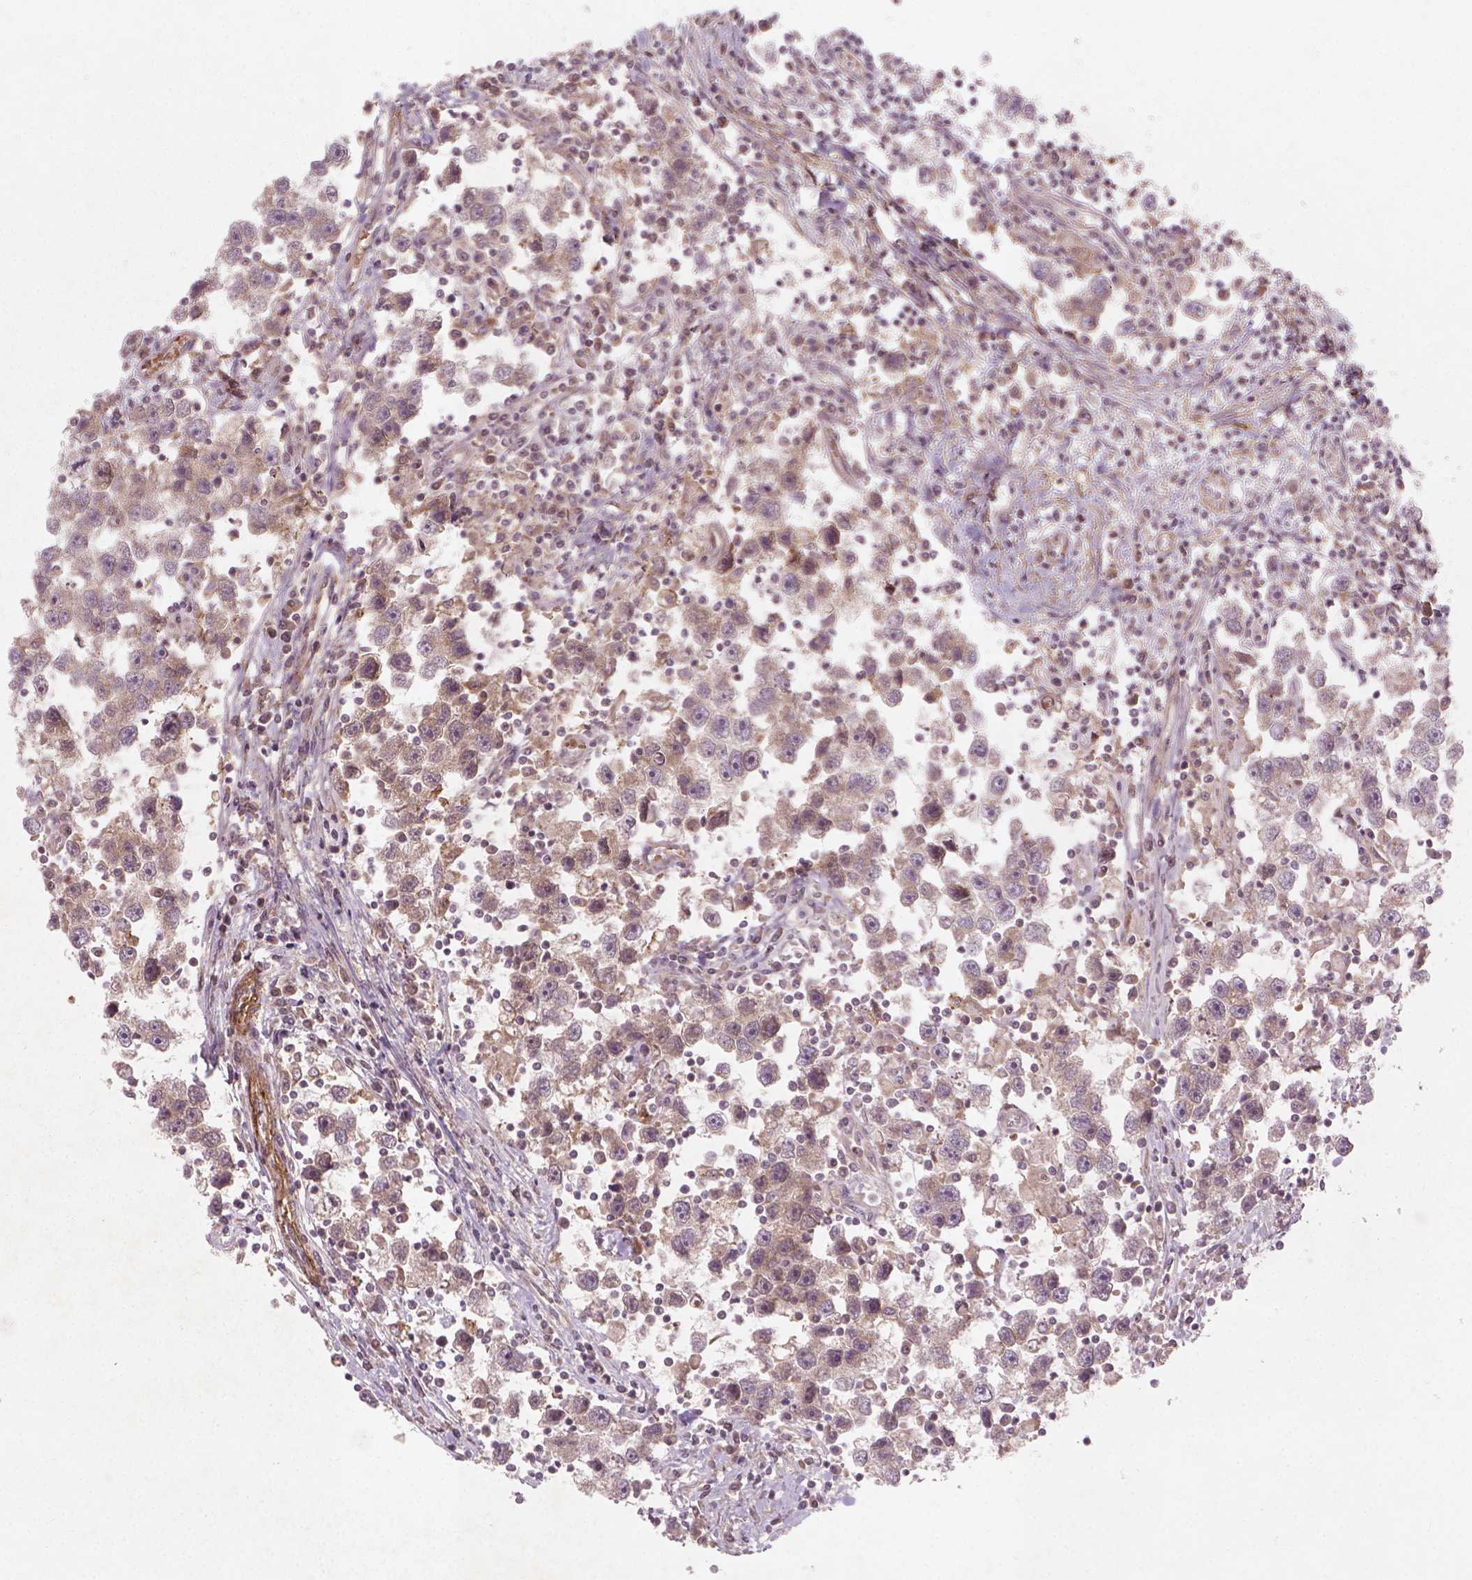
{"staining": {"intensity": "weak", "quantity": "25%-75%", "location": "cytoplasmic/membranous"}, "tissue": "testis cancer", "cell_type": "Tumor cells", "image_type": "cancer", "snomed": [{"axis": "morphology", "description": "Seminoma, NOS"}, {"axis": "topography", "description": "Testis"}], "caption": "A histopathology image showing weak cytoplasmic/membranous expression in approximately 25%-75% of tumor cells in testis cancer, as visualized by brown immunohistochemical staining.", "gene": "CYFIP2", "patient": {"sex": "male", "age": 30}}